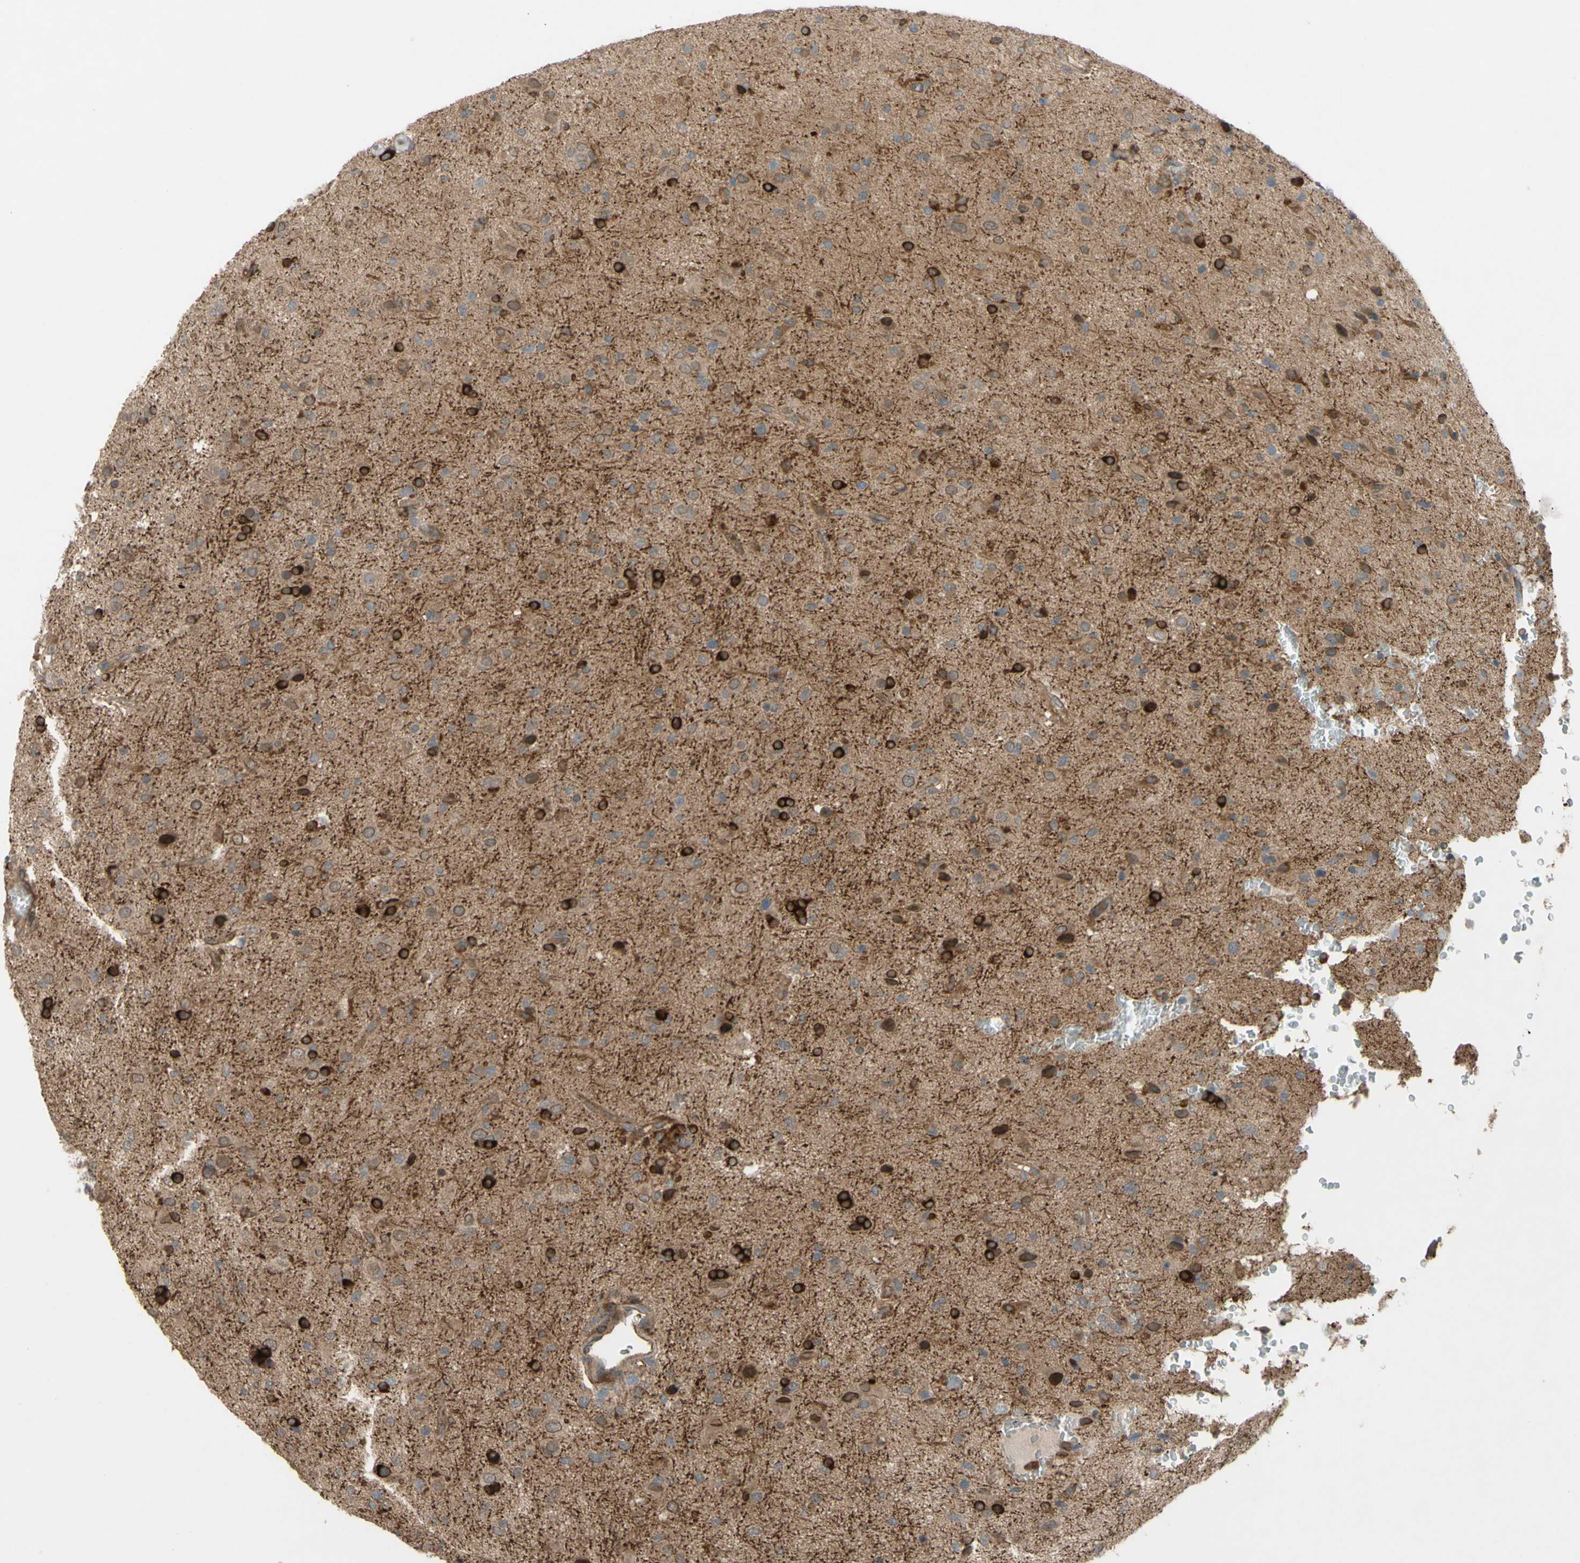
{"staining": {"intensity": "moderate", "quantity": ">75%", "location": "cytoplasmic/membranous"}, "tissue": "glioma", "cell_type": "Tumor cells", "image_type": "cancer", "snomed": [{"axis": "morphology", "description": "Glioma, malignant, High grade"}, {"axis": "topography", "description": "Brain"}], "caption": "Glioma stained for a protein demonstrates moderate cytoplasmic/membranous positivity in tumor cells. (Brightfield microscopy of DAB IHC at high magnification).", "gene": "SHROOM4", "patient": {"sex": "male", "age": 71}}